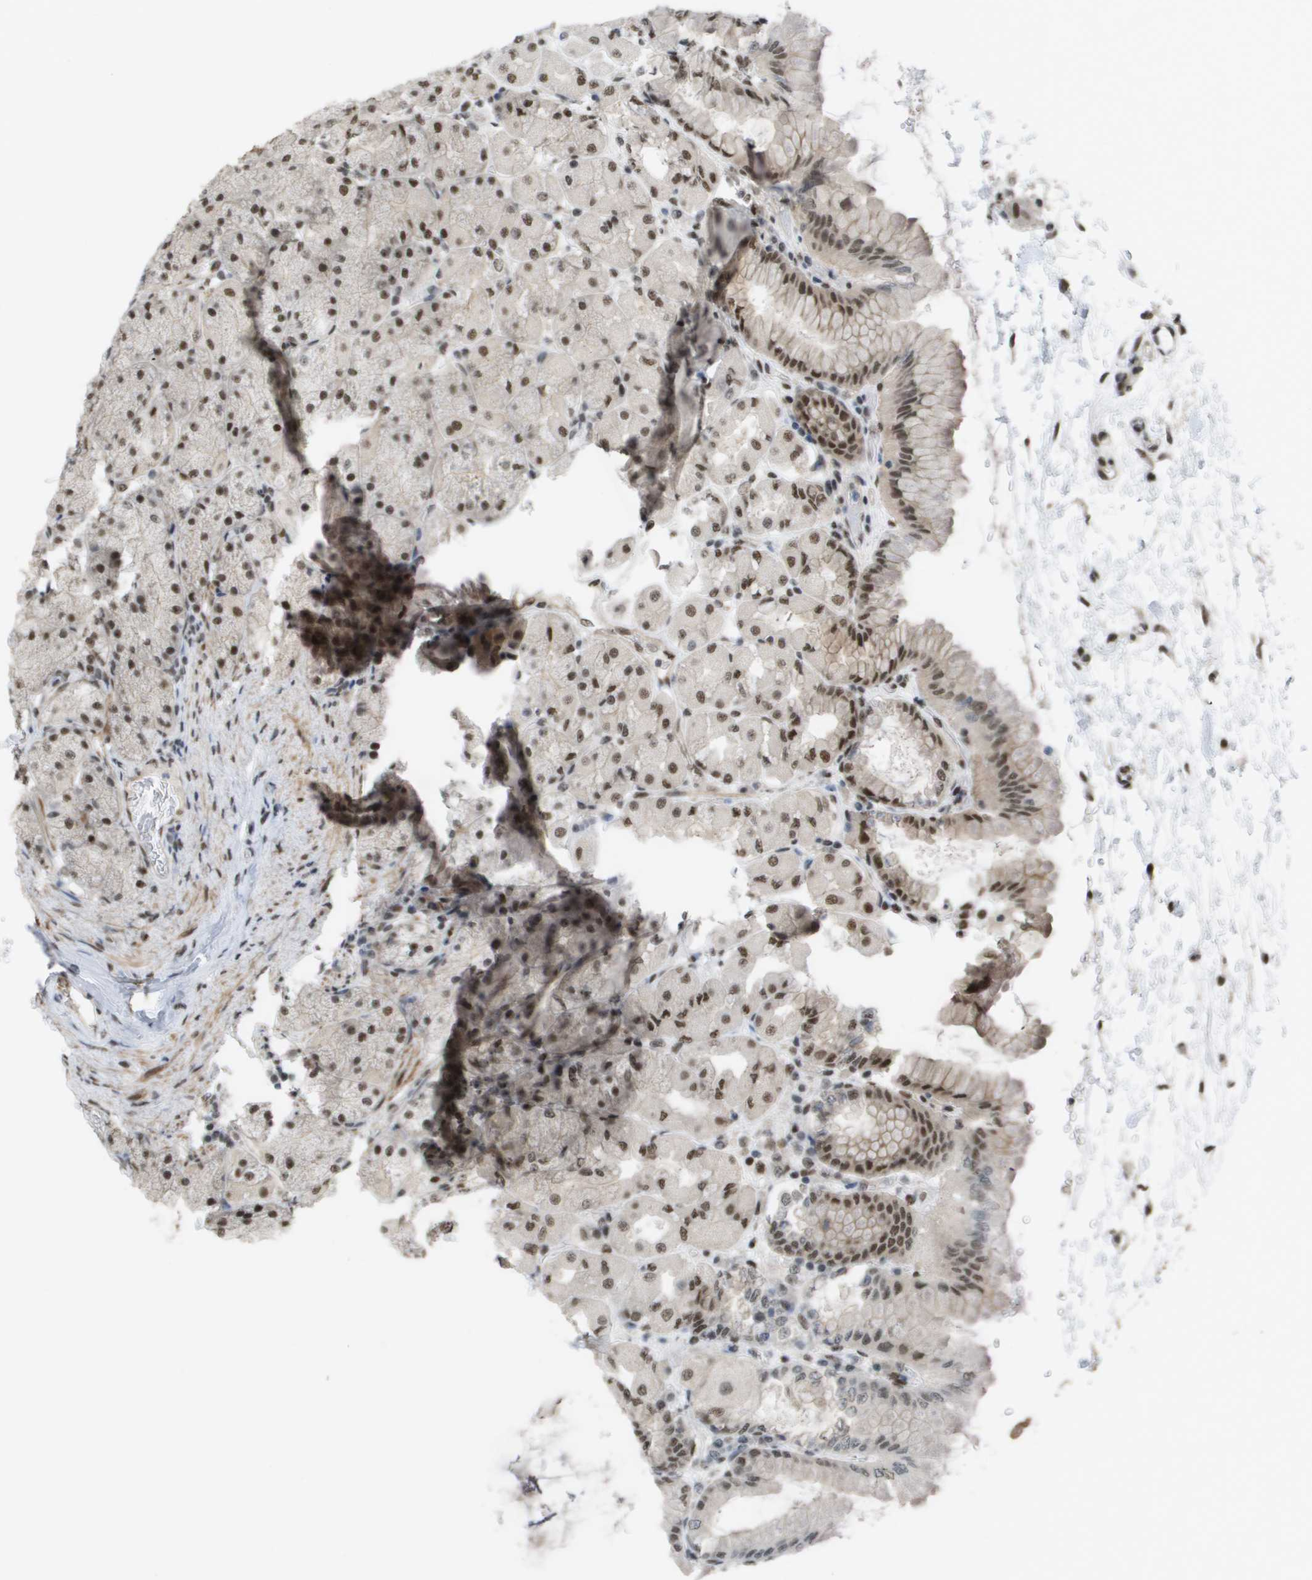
{"staining": {"intensity": "strong", "quantity": ">75%", "location": "nuclear"}, "tissue": "stomach", "cell_type": "Glandular cells", "image_type": "normal", "snomed": [{"axis": "morphology", "description": "Normal tissue, NOS"}, {"axis": "topography", "description": "Stomach, upper"}], "caption": "Unremarkable stomach reveals strong nuclear expression in about >75% of glandular cells (DAB IHC, brown staining for protein, blue staining for nuclei)..", "gene": "CDT1", "patient": {"sex": "female", "age": 56}}